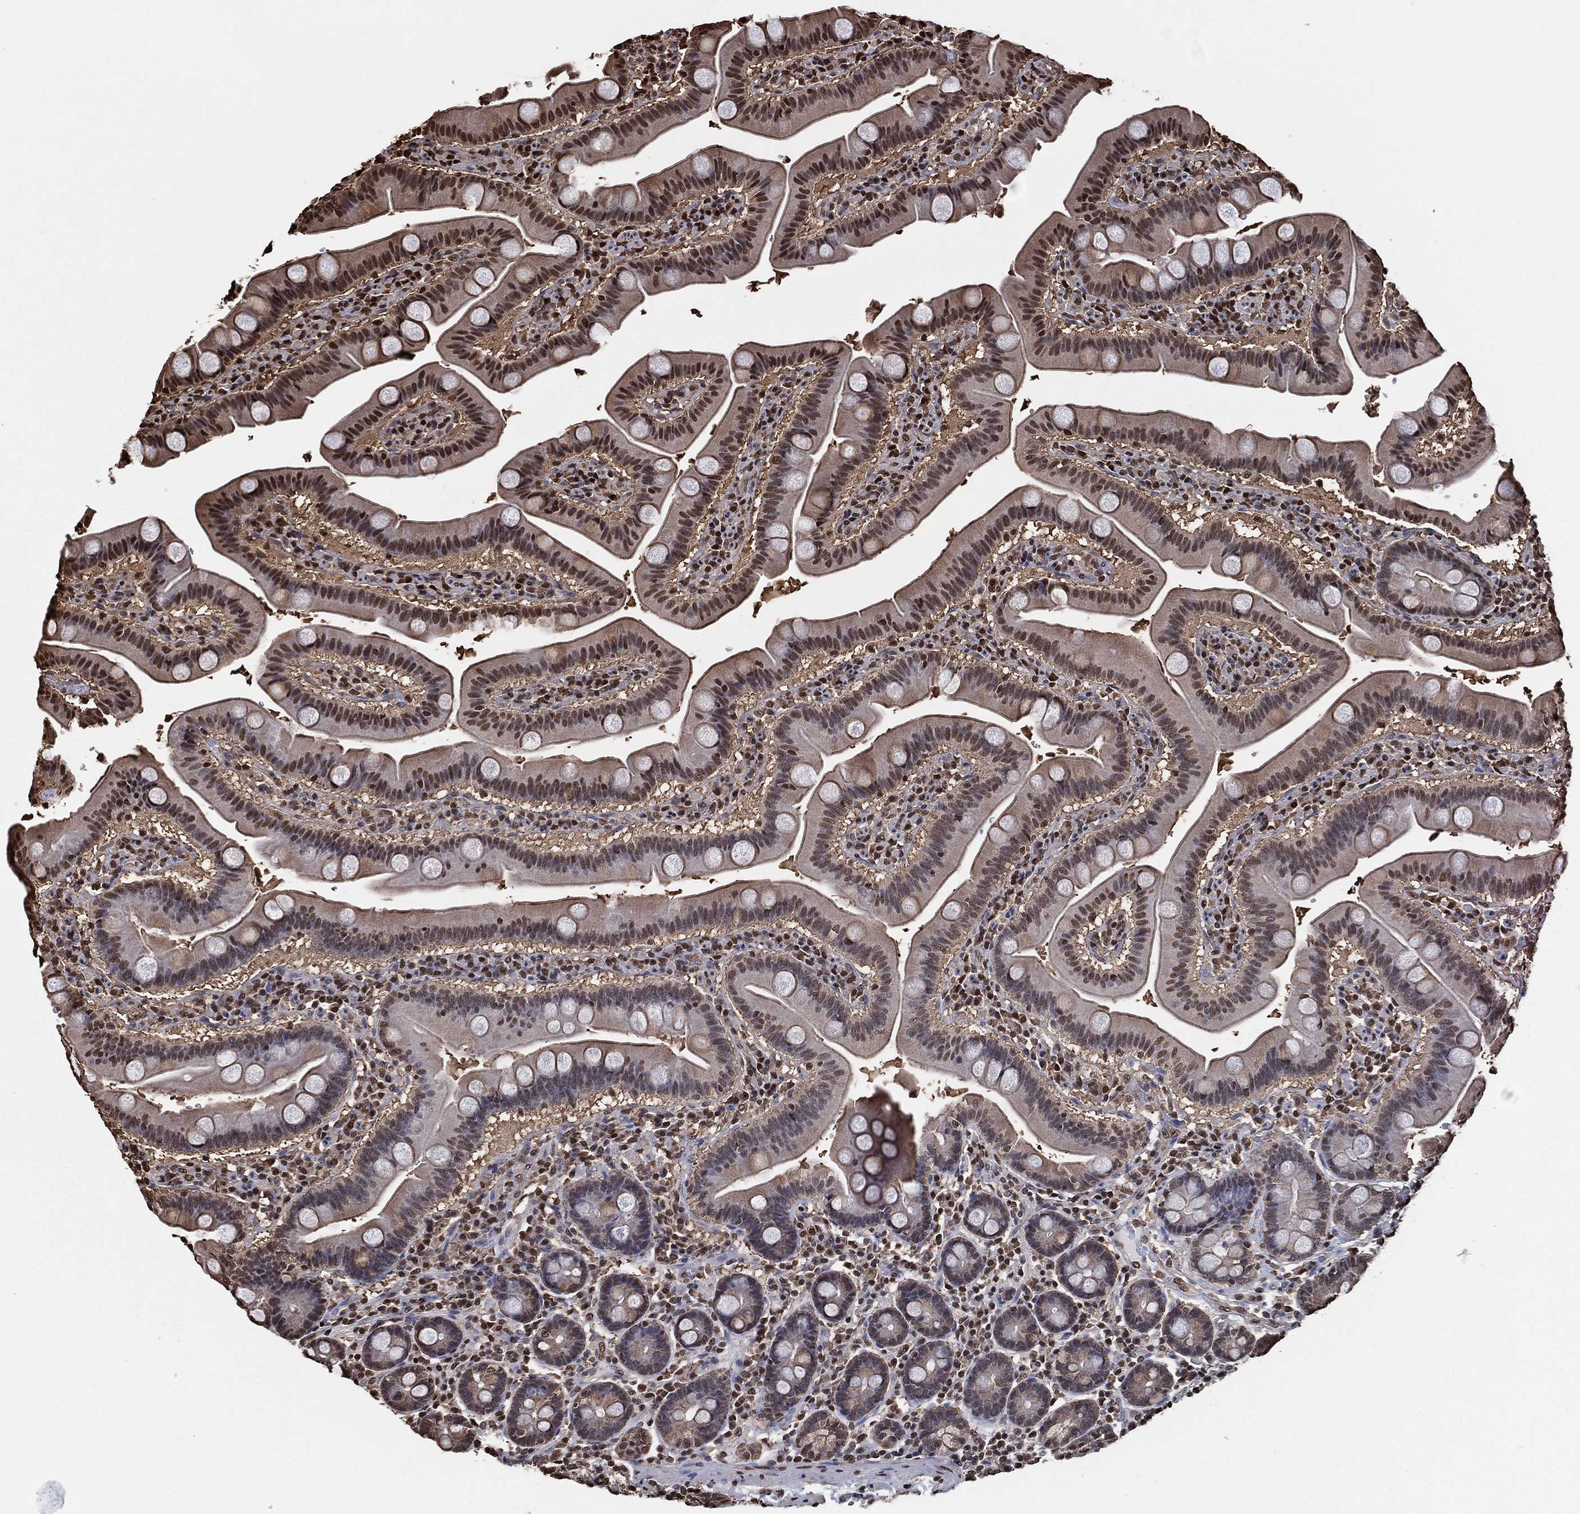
{"staining": {"intensity": "moderate", "quantity": "25%-75%", "location": "nuclear"}, "tissue": "duodenum", "cell_type": "Glandular cells", "image_type": "normal", "snomed": [{"axis": "morphology", "description": "Normal tissue, NOS"}, {"axis": "topography", "description": "Duodenum"}], "caption": "An immunohistochemistry (IHC) photomicrograph of normal tissue is shown. Protein staining in brown labels moderate nuclear positivity in duodenum within glandular cells. The protein of interest is stained brown, and the nuclei are stained in blue (DAB IHC with brightfield microscopy, high magnification).", "gene": "GAPDH", "patient": {"sex": "male", "age": 59}}